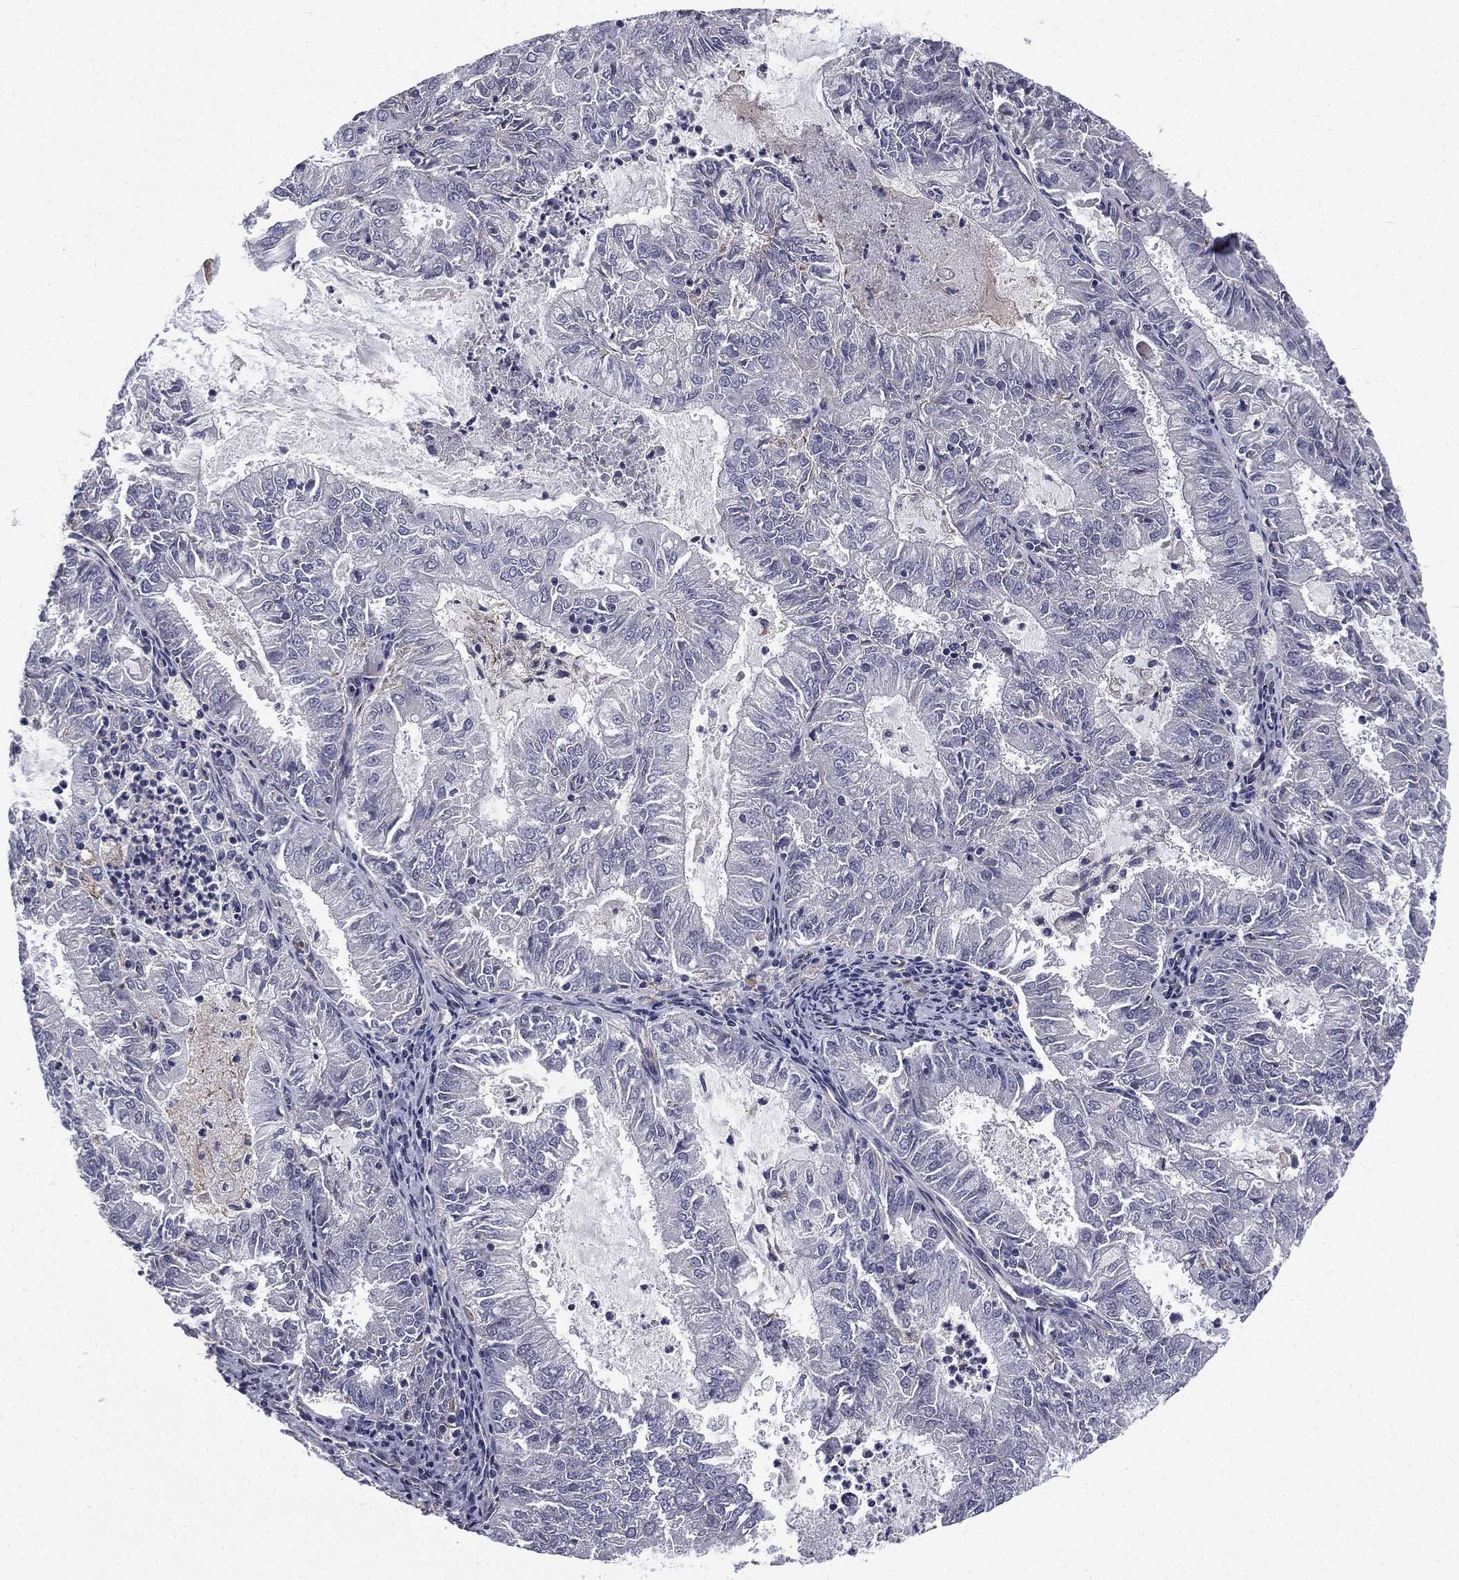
{"staining": {"intensity": "negative", "quantity": "none", "location": "none"}, "tissue": "endometrial cancer", "cell_type": "Tumor cells", "image_type": "cancer", "snomed": [{"axis": "morphology", "description": "Adenocarcinoma, NOS"}, {"axis": "topography", "description": "Endometrium"}], "caption": "Immunohistochemistry micrograph of human adenocarcinoma (endometrial) stained for a protein (brown), which reveals no staining in tumor cells.", "gene": "SCUBE1", "patient": {"sex": "female", "age": 57}}